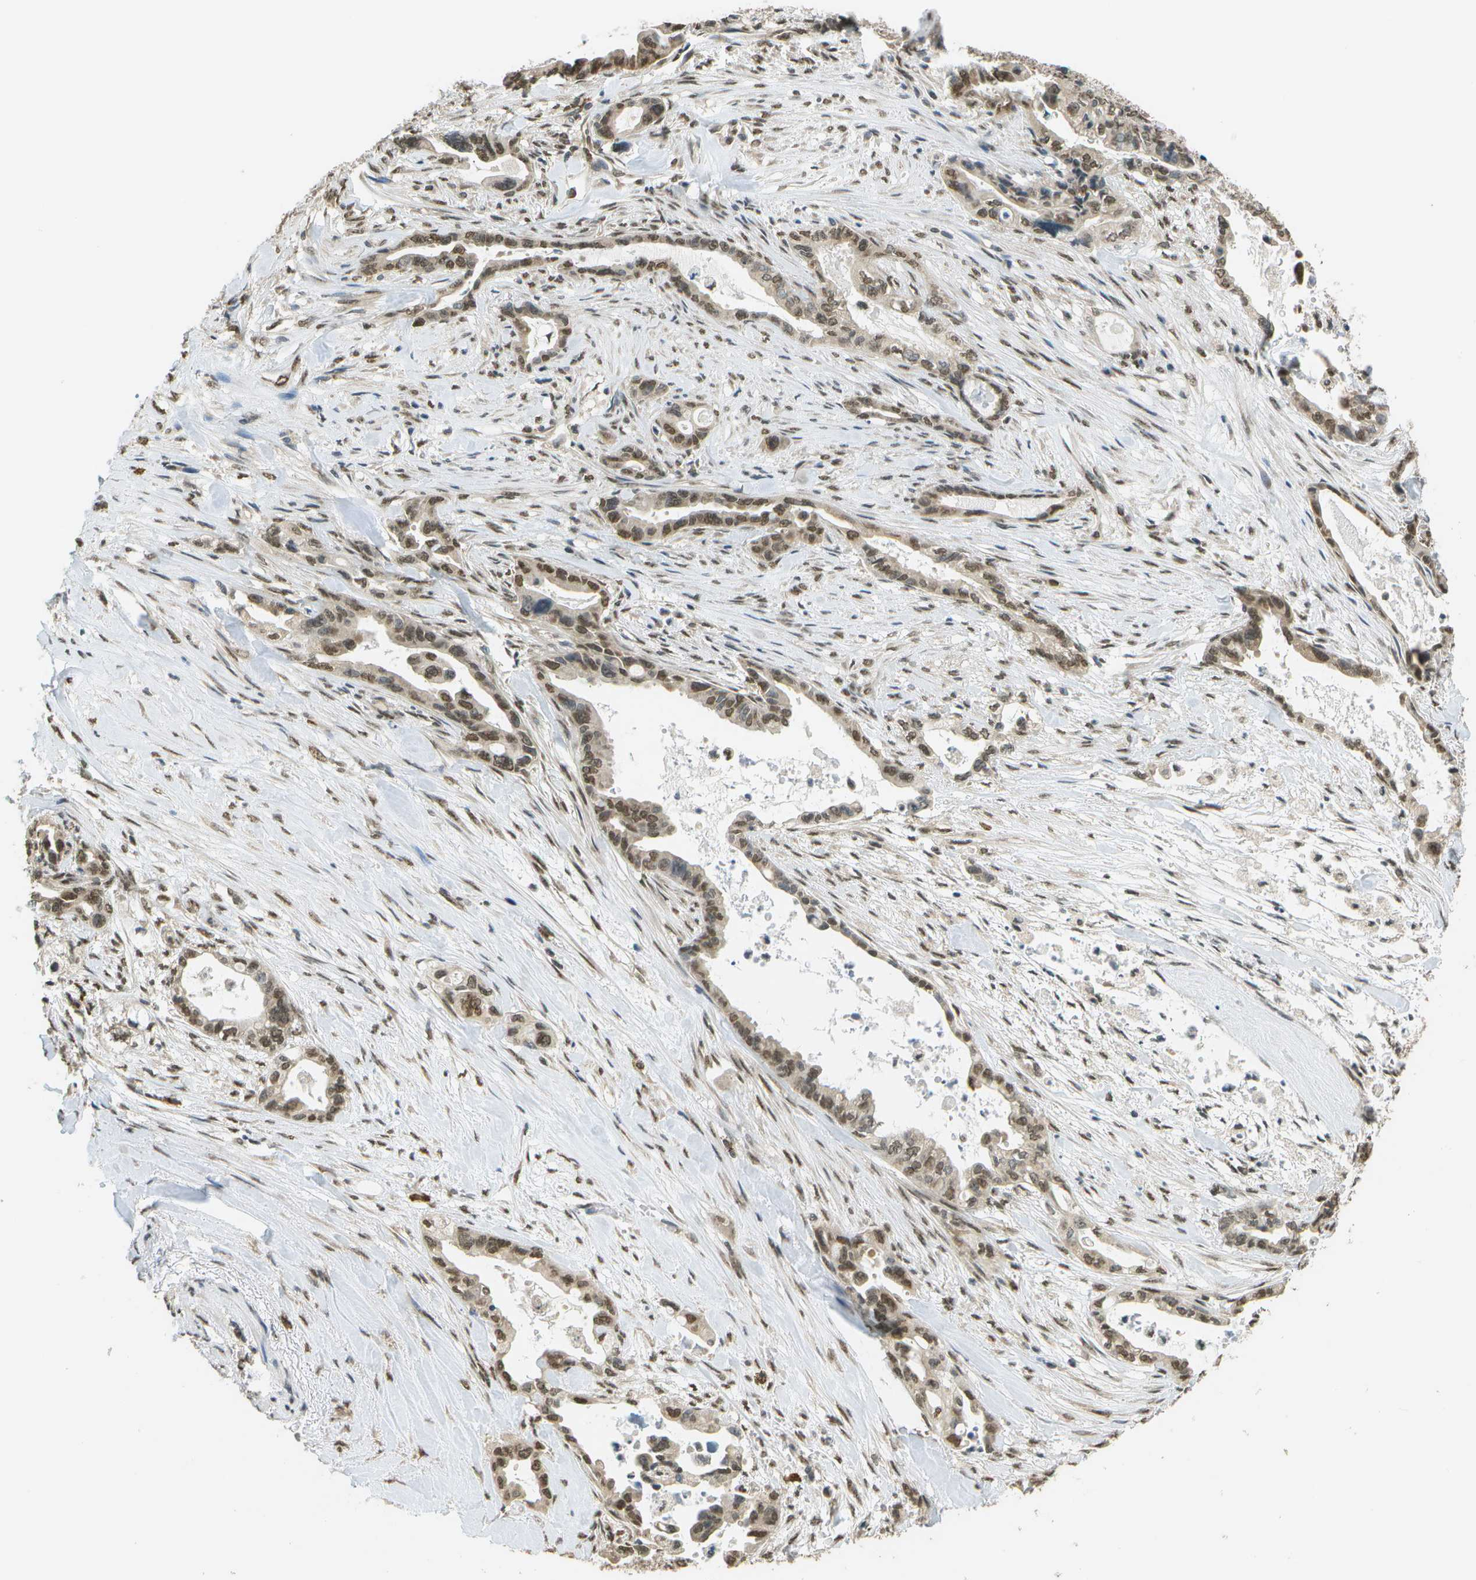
{"staining": {"intensity": "moderate", "quantity": ">75%", "location": "nuclear"}, "tissue": "pancreatic cancer", "cell_type": "Tumor cells", "image_type": "cancer", "snomed": [{"axis": "morphology", "description": "Adenocarcinoma, NOS"}, {"axis": "topography", "description": "Pancreas"}], "caption": "Pancreatic cancer tissue exhibits moderate nuclear expression in about >75% of tumor cells (DAB (3,3'-diaminobenzidine) IHC, brown staining for protein, blue staining for nuclei).", "gene": "ABL2", "patient": {"sex": "male", "age": 70}}